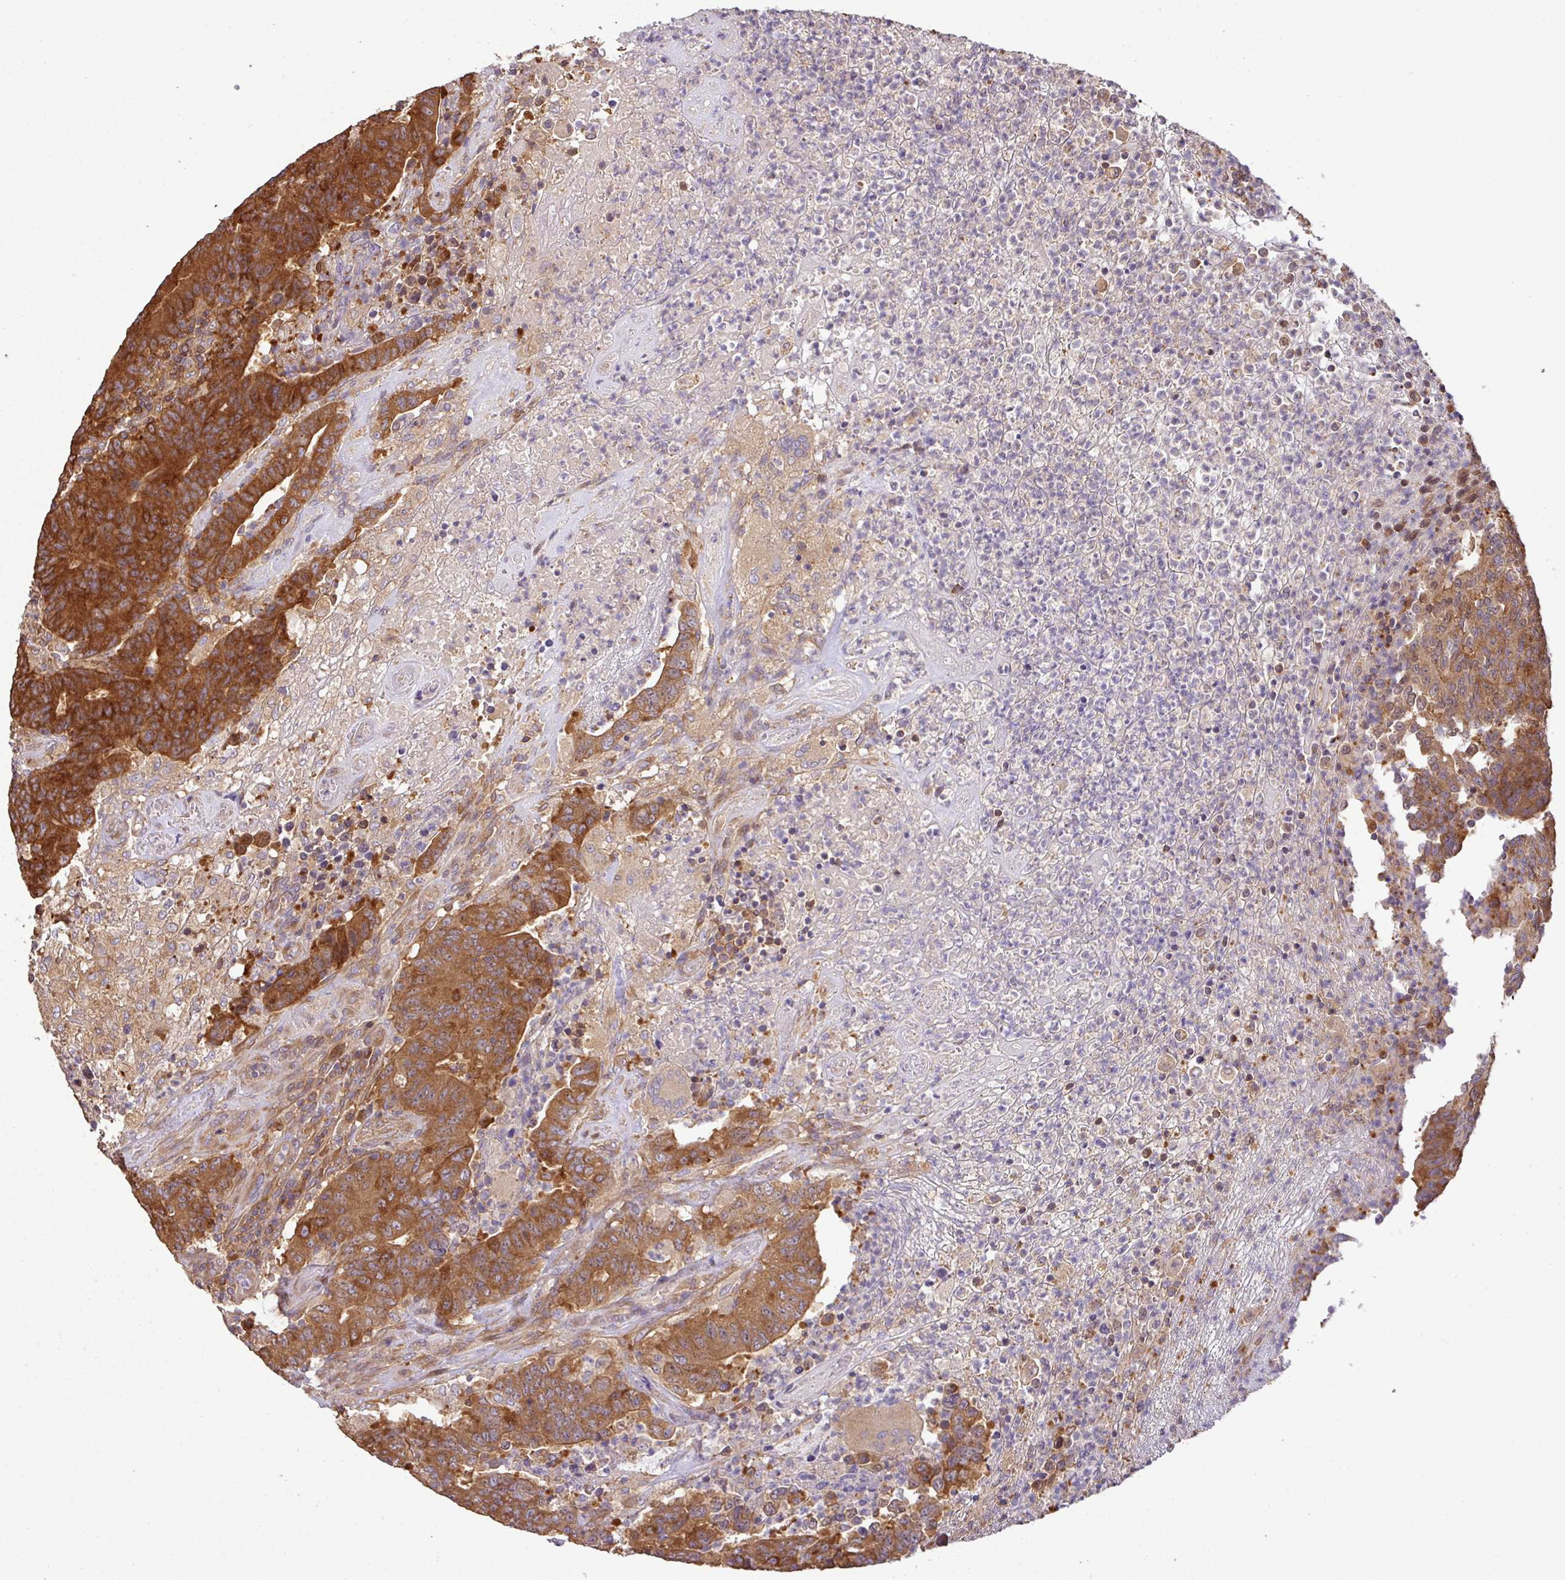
{"staining": {"intensity": "strong", "quantity": ">75%", "location": "cytoplasmic/membranous"}, "tissue": "colorectal cancer", "cell_type": "Tumor cells", "image_type": "cancer", "snomed": [{"axis": "morphology", "description": "Adenocarcinoma, NOS"}, {"axis": "topography", "description": "Colon"}], "caption": "This is a photomicrograph of immunohistochemistry staining of colorectal adenocarcinoma, which shows strong expression in the cytoplasmic/membranous of tumor cells.", "gene": "GSPT1", "patient": {"sex": "female", "age": 75}}